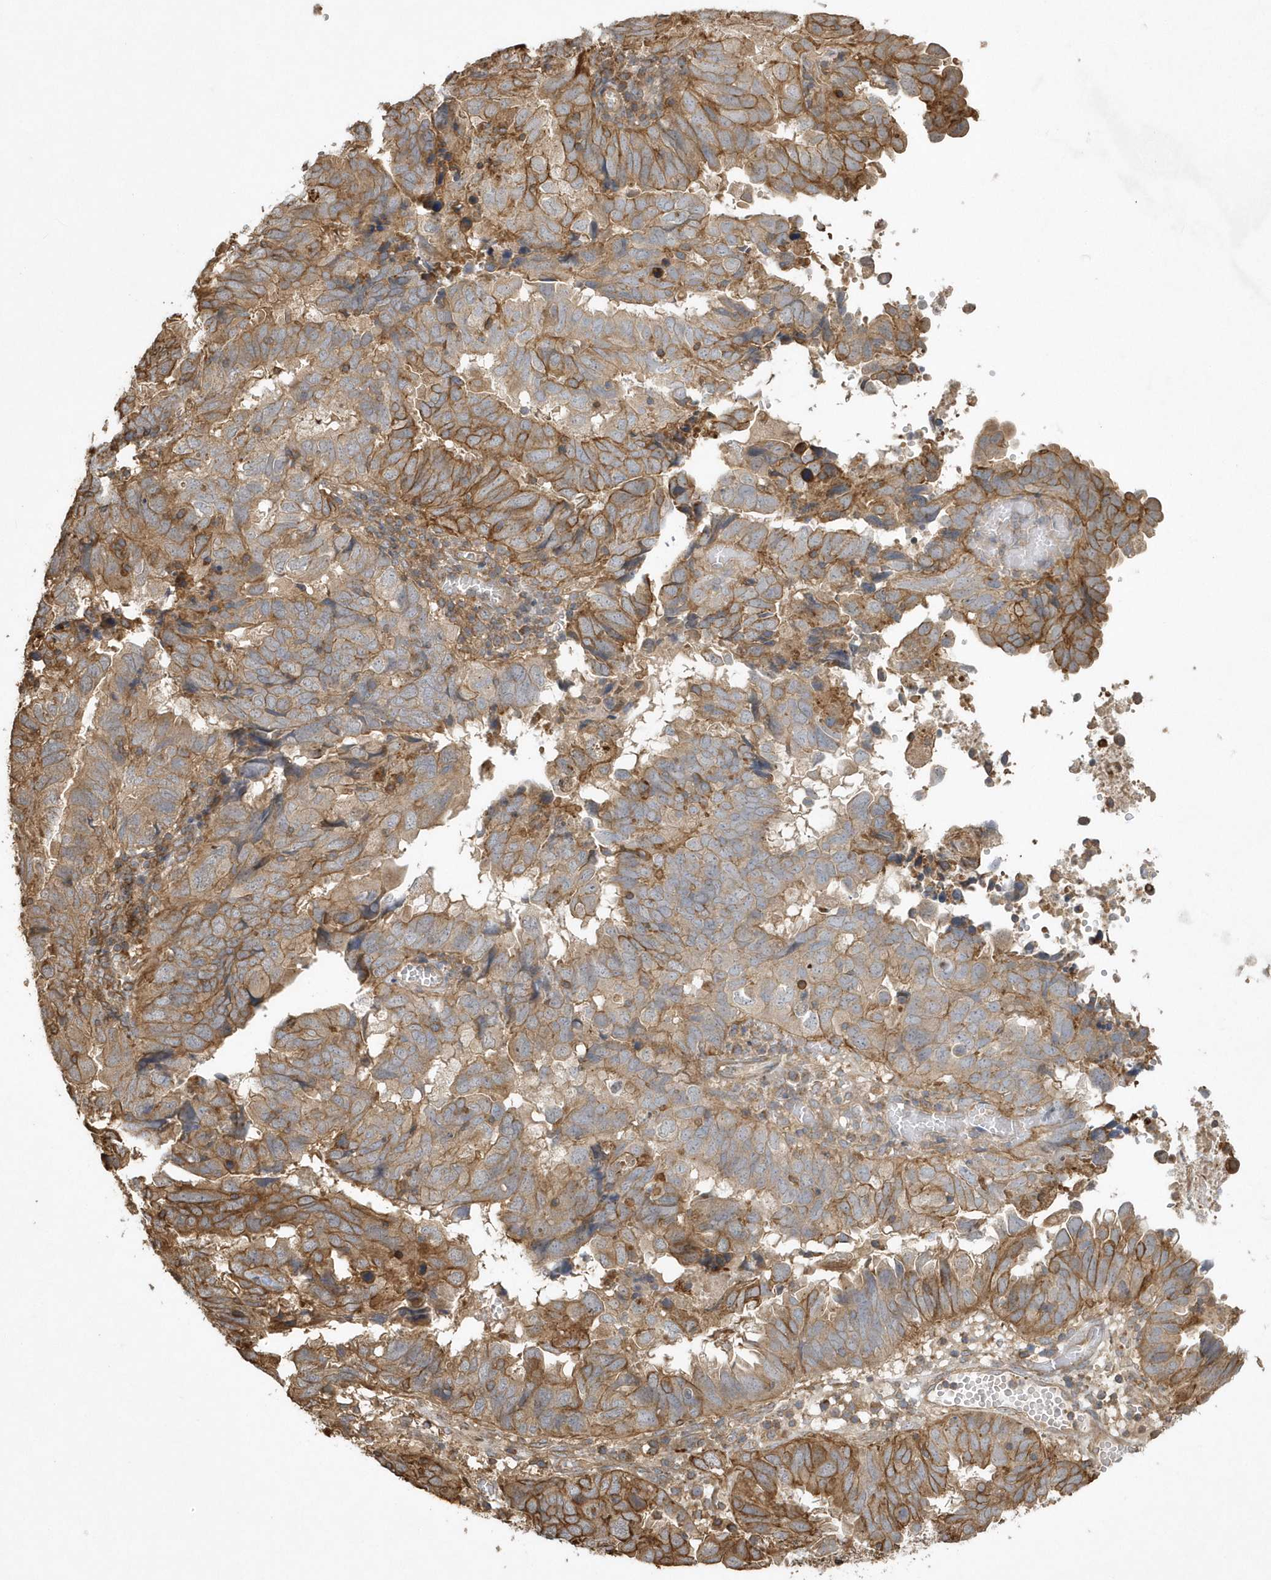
{"staining": {"intensity": "moderate", "quantity": ">75%", "location": "cytoplasmic/membranous"}, "tissue": "endometrial cancer", "cell_type": "Tumor cells", "image_type": "cancer", "snomed": [{"axis": "morphology", "description": "Adenocarcinoma, NOS"}, {"axis": "topography", "description": "Uterus"}], "caption": "Brown immunohistochemical staining in human endometrial cancer demonstrates moderate cytoplasmic/membranous staining in about >75% of tumor cells.", "gene": "SENP8", "patient": {"sex": "female", "age": 77}}